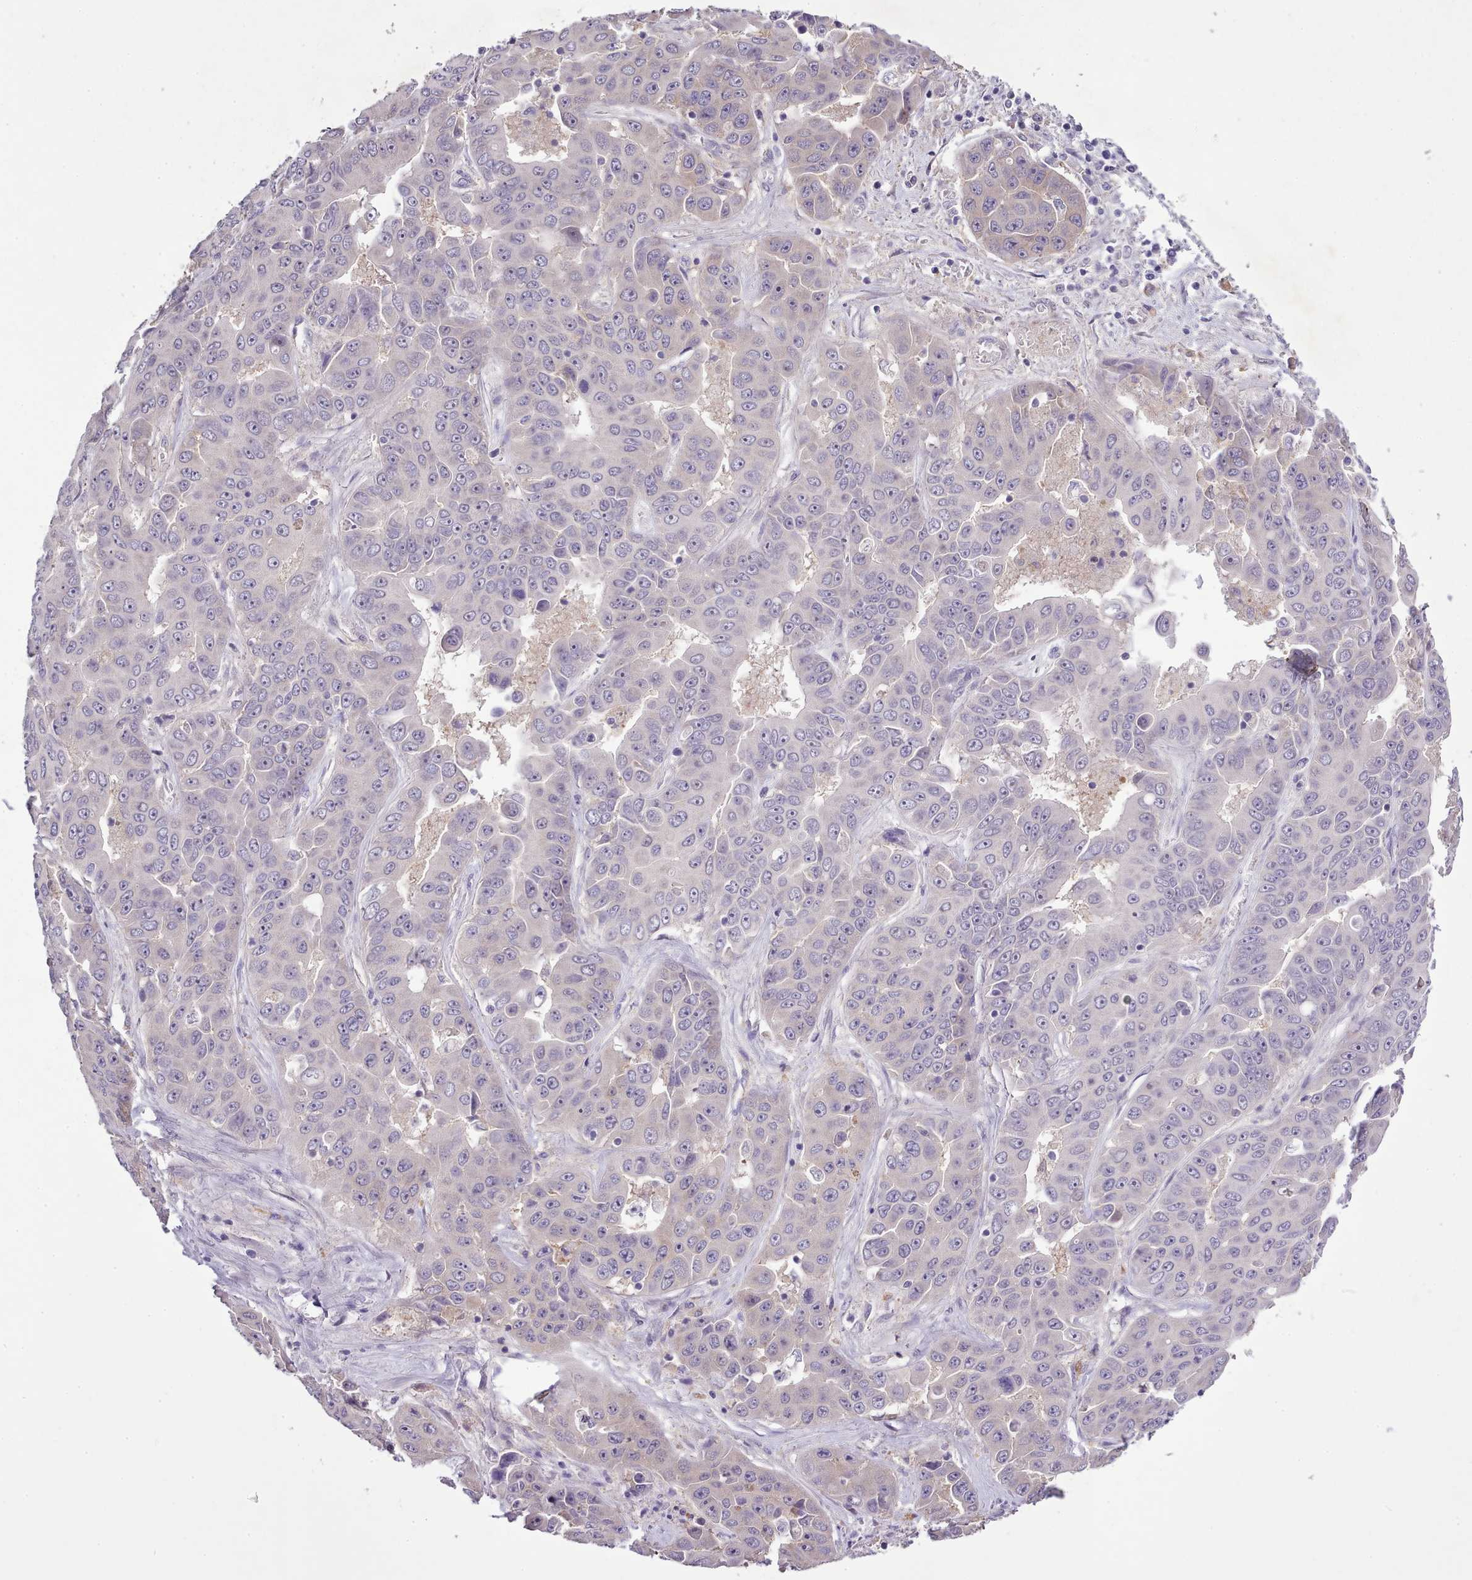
{"staining": {"intensity": "negative", "quantity": "none", "location": "none"}, "tissue": "liver cancer", "cell_type": "Tumor cells", "image_type": "cancer", "snomed": [{"axis": "morphology", "description": "Cholangiocarcinoma"}, {"axis": "topography", "description": "Liver"}], "caption": "Liver cancer was stained to show a protein in brown. There is no significant expression in tumor cells.", "gene": "SETX", "patient": {"sex": "female", "age": 52}}